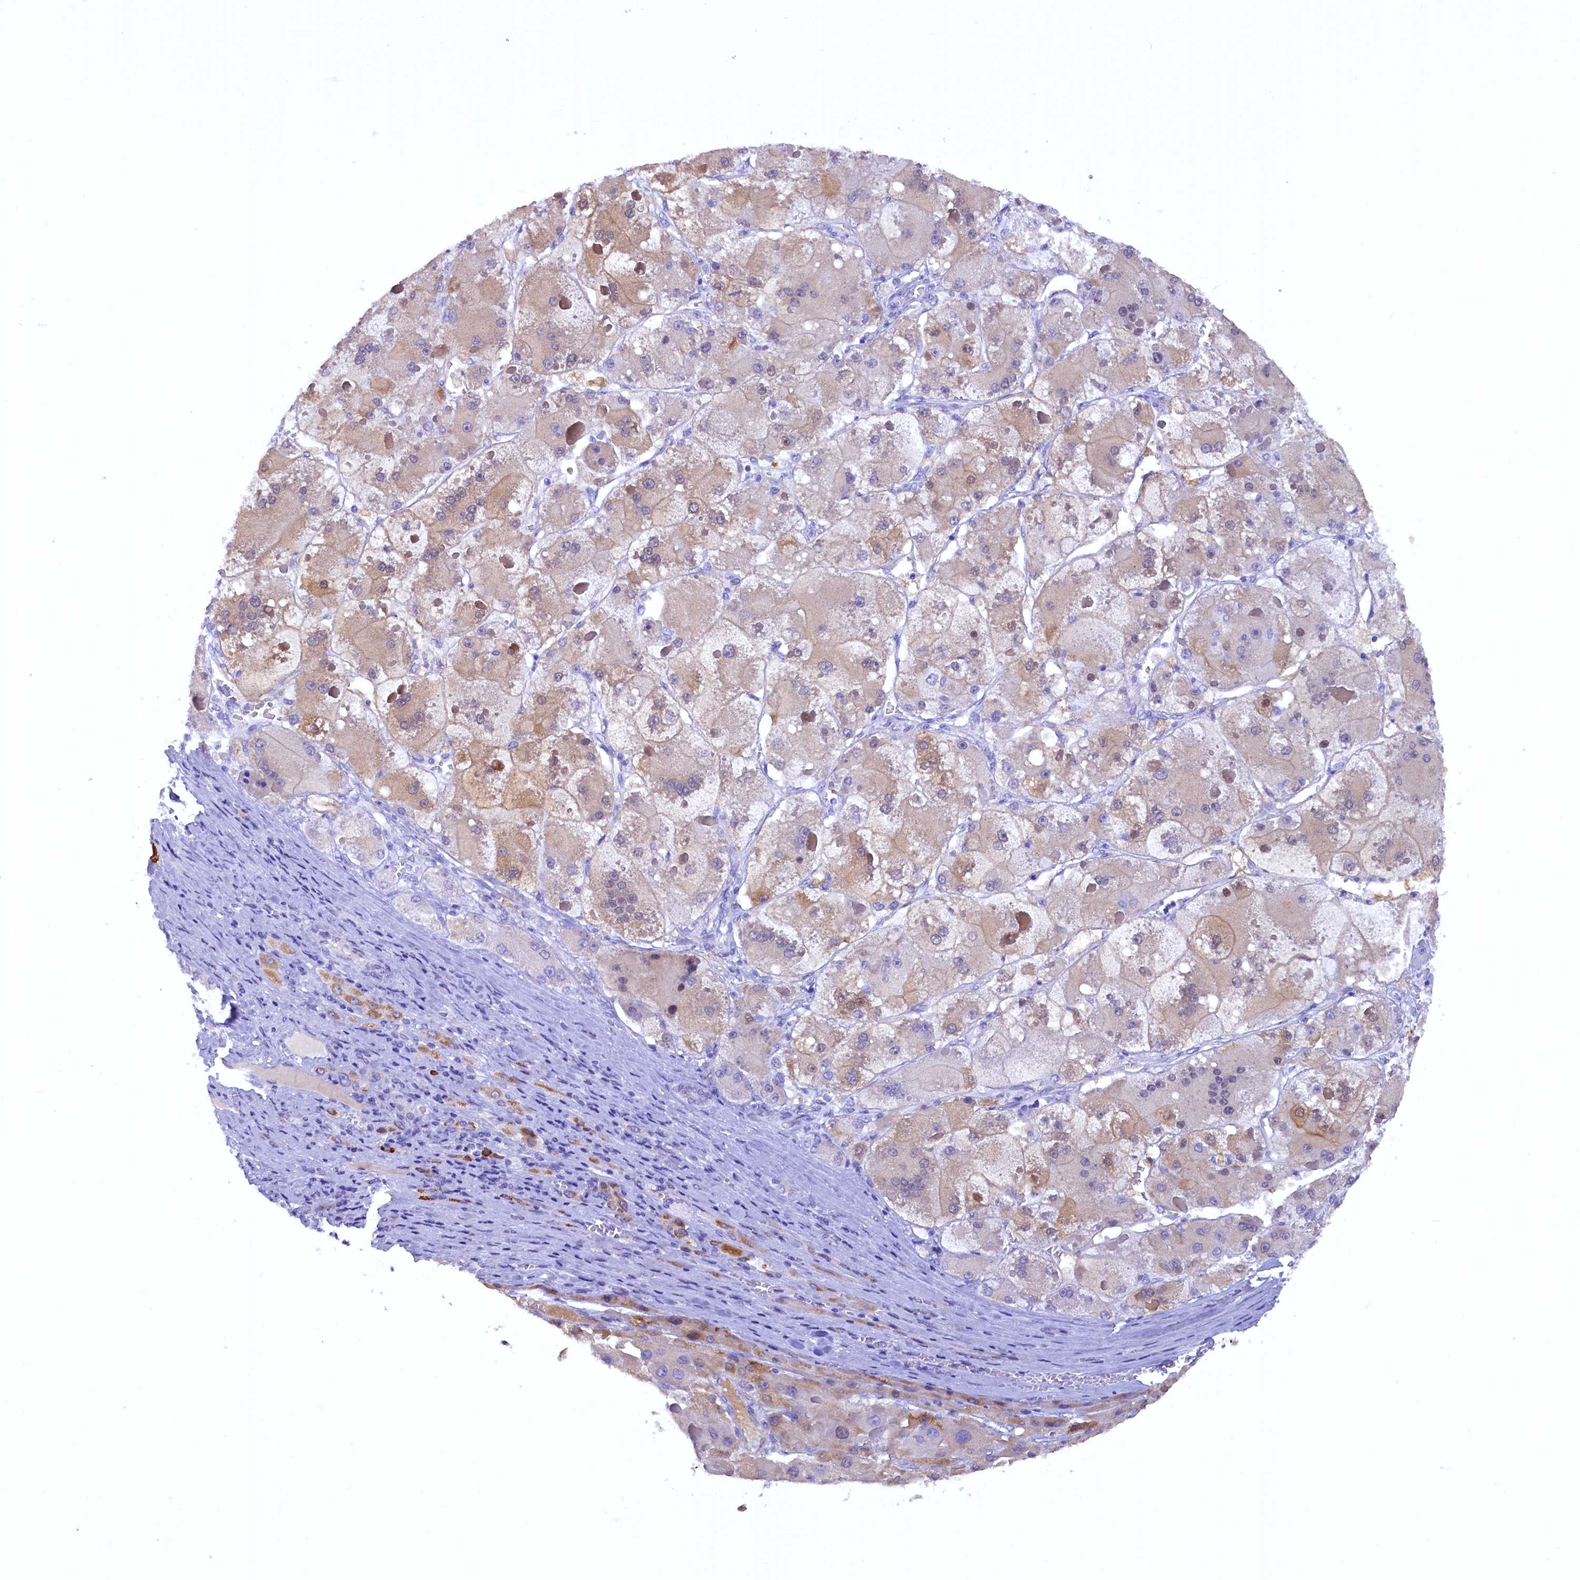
{"staining": {"intensity": "weak", "quantity": "<25%", "location": "cytoplasmic/membranous"}, "tissue": "liver cancer", "cell_type": "Tumor cells", "image_type": "cancer", "snomed": [{"axis": "morphology", "description": "Carcinoma, Hepatocellular, NOS"}, {"axis": "topography", "description": "Liver"}], "caption": "DAB (3,3'-diaminobenzidine) immunohistochemical staining of human liver cancer displays no significant staining in tumor cells. (DAB (3,3'-diaminobenzidine) immunohistochemistry (IHC), high magnification).", "gene": "ZSWIM4", "patient": {"sex": "female", "age": 73}}